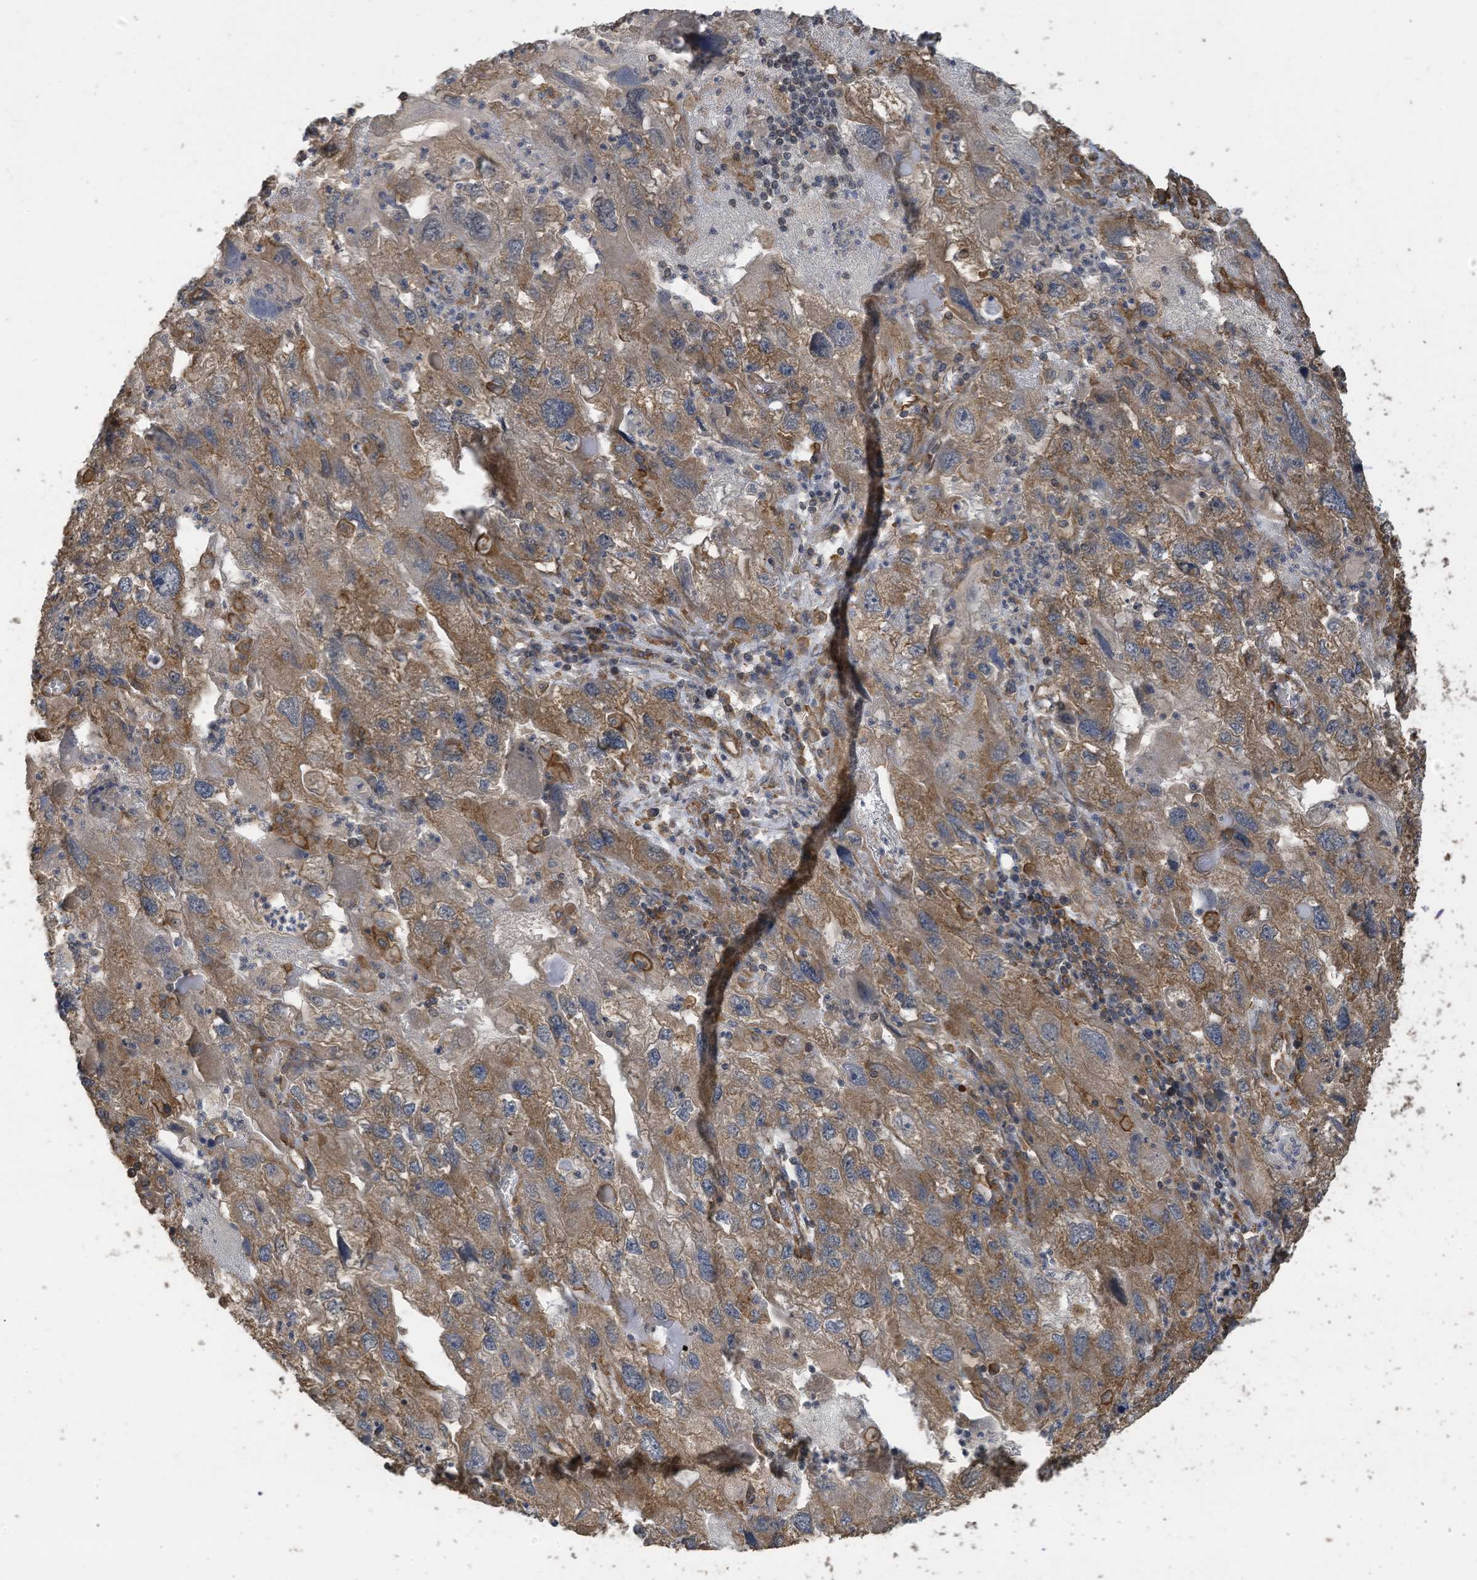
{"staining": {"intensity": "moderate", "quantity": ">75%", "location": "cytoplasmic/membranous"}, "tissue": "endometrial cancer", "cell_type": "Tumor cells", "image_type": "cancer", "snomed": [{"axis": "morphology", "description": "Adenocarcinoma, NOS"}, {"axis": "topography", "description": "Endometrium"}], "caption": "Brown immunohistochemical staining in human endometrial cancer (adenocarcinoma) displays moderate cytoplasmic/membranous staining in approximately >75% of tumor cells.", "gene": "COX10", "patient": {"sex": "female", "age": 49}}